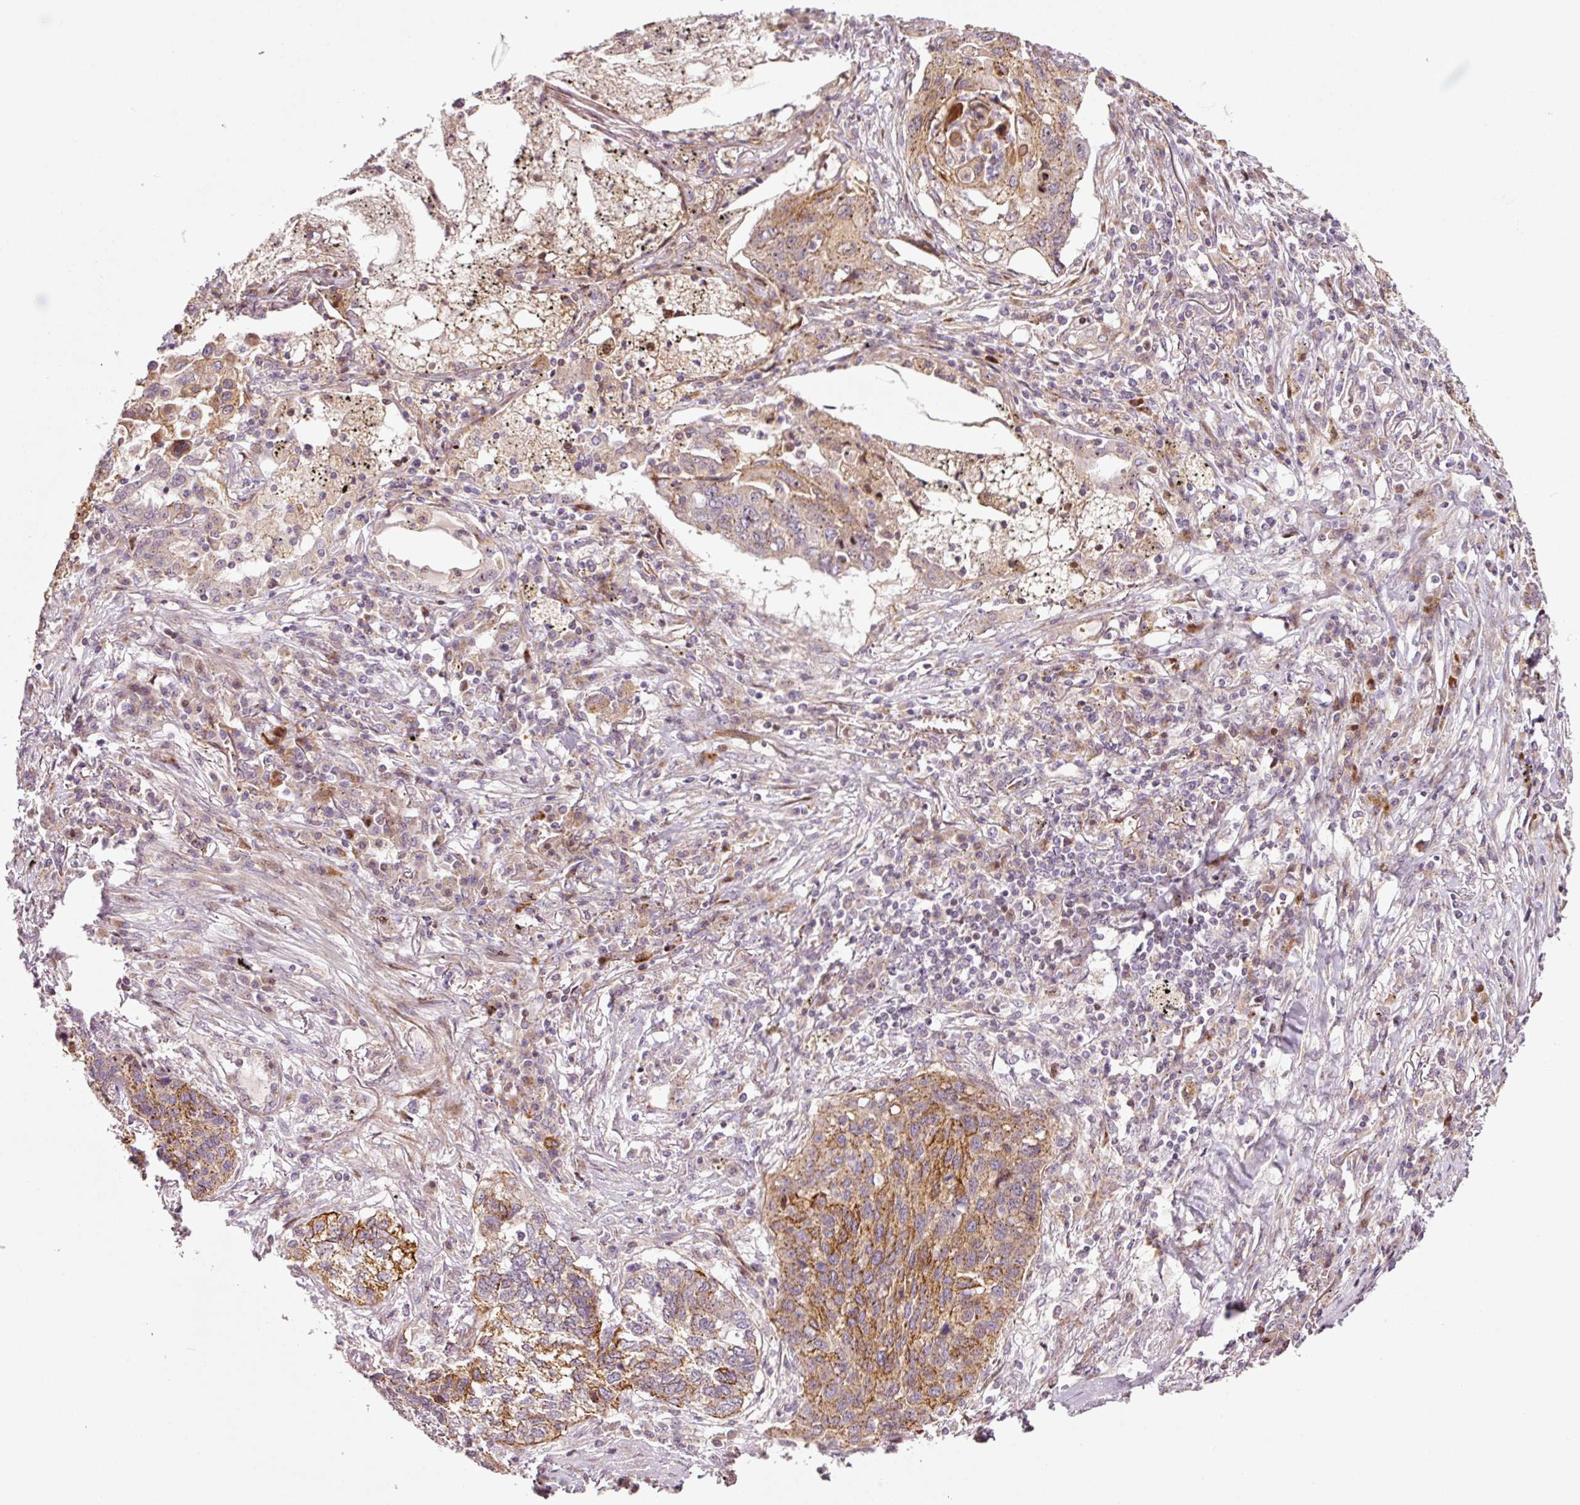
{"staining": {"intensity": "moderate", "quantity": ">75%", "location": "cytoplasmic/membranous"}, "tissue": "lung cancer", "cell_type": "Tumor cells", "image_type": "cancer", "snomed": [{"axis": "morphology", "description": "Squamous cell carcinoma, NOS"}, {"axis": "topography", "description": "Lung"}], "caption": "Lung squamous cell carcinoma stained with DAB (3,3'-diaminobenzidine) IHC demonstrates medium levels of moderate cytoplasmic/membranous expression in about >75% of tumor cells.", "gene": "ANKRD20A1", "patient": {"sex": "female", "age": 63}}